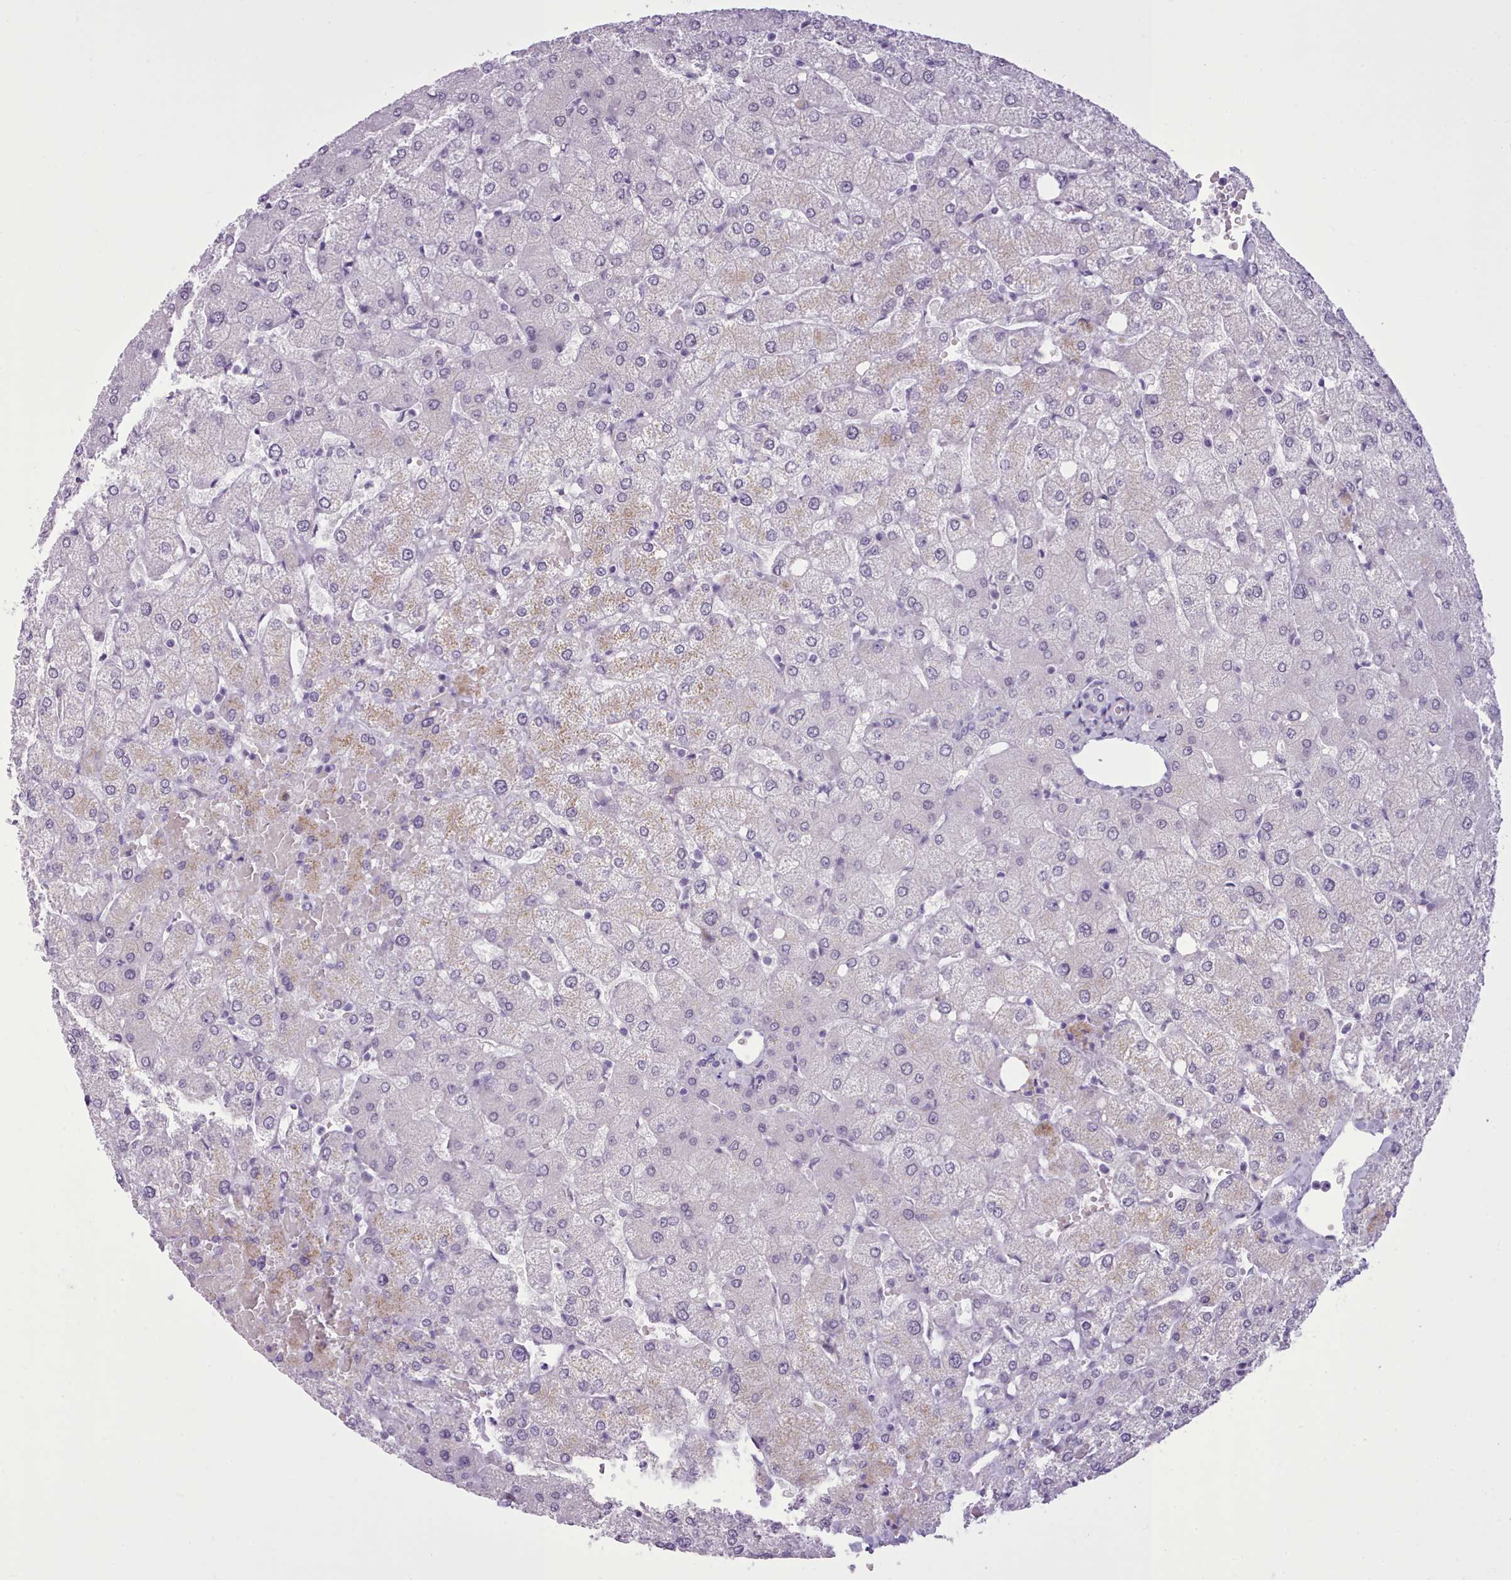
{"staining": {"intensity": "negative", "quantity": "none", "location": "none"}, "tissue": "liver", "cell_type": "Cholangiocytes", "image_type": "normal", "snomed": [{"axis": "morphology", "description": "Normal tissue, NOS"}, {"axis": "topography", "description": "Liver"}], "caption": "IHC of benign human liver demonstrates no staining in cholangiocytes. (DAB (3,3'-diaminobenzidine) IHC, high magnification).", "gene": "FBXO48", "patient": {"sex": "female", "age": 54}}